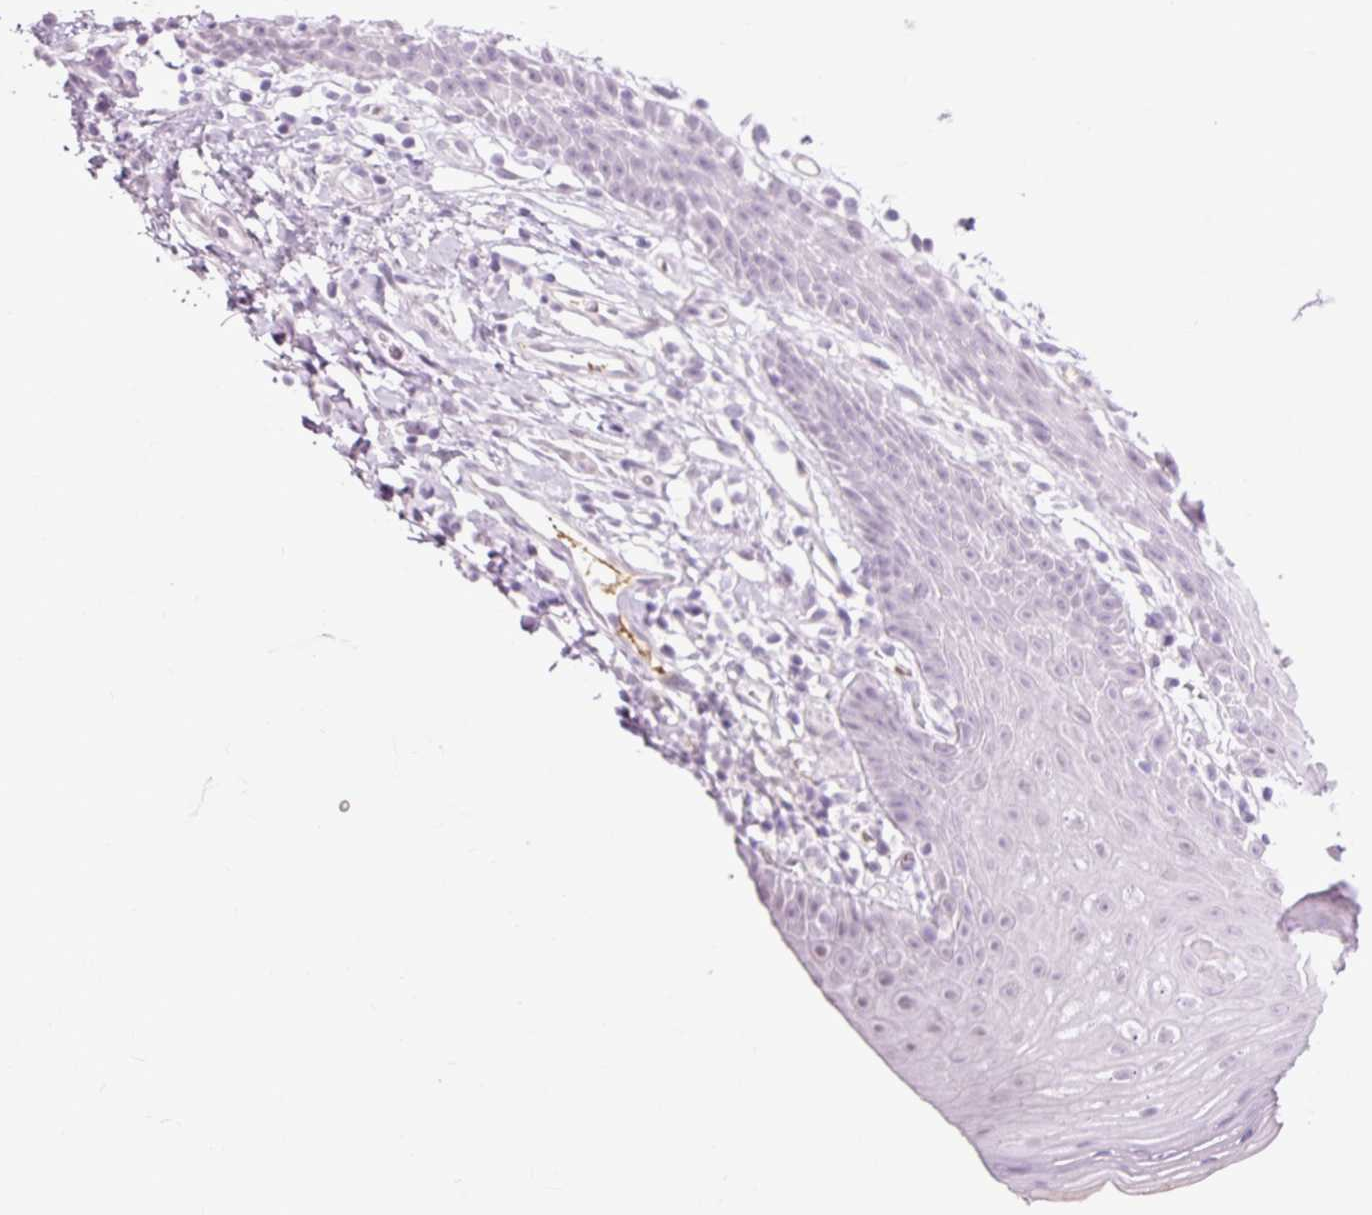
{"staining": {"intensity": "negative", "quantity": "none", "location": "none"}, "tissue": "oral mucosa", "cell_type": "Squamous epithelial cells", "image_type": "normal", "snomed": [{"axis": "morphology", "description": "Normal tissue, NOS"}, {"axis": "topography", "description": "Oral tissue"}, {"axis": "topography", "description": "Tounge, NOS"}], "caption": "Squamous epithelial cells are negative for protein expression in unremarkable human oral mucosa. Nuclei are stained in blue.", "gene": "PDE6B", "patient": {"sex": "female", "age": 59}}